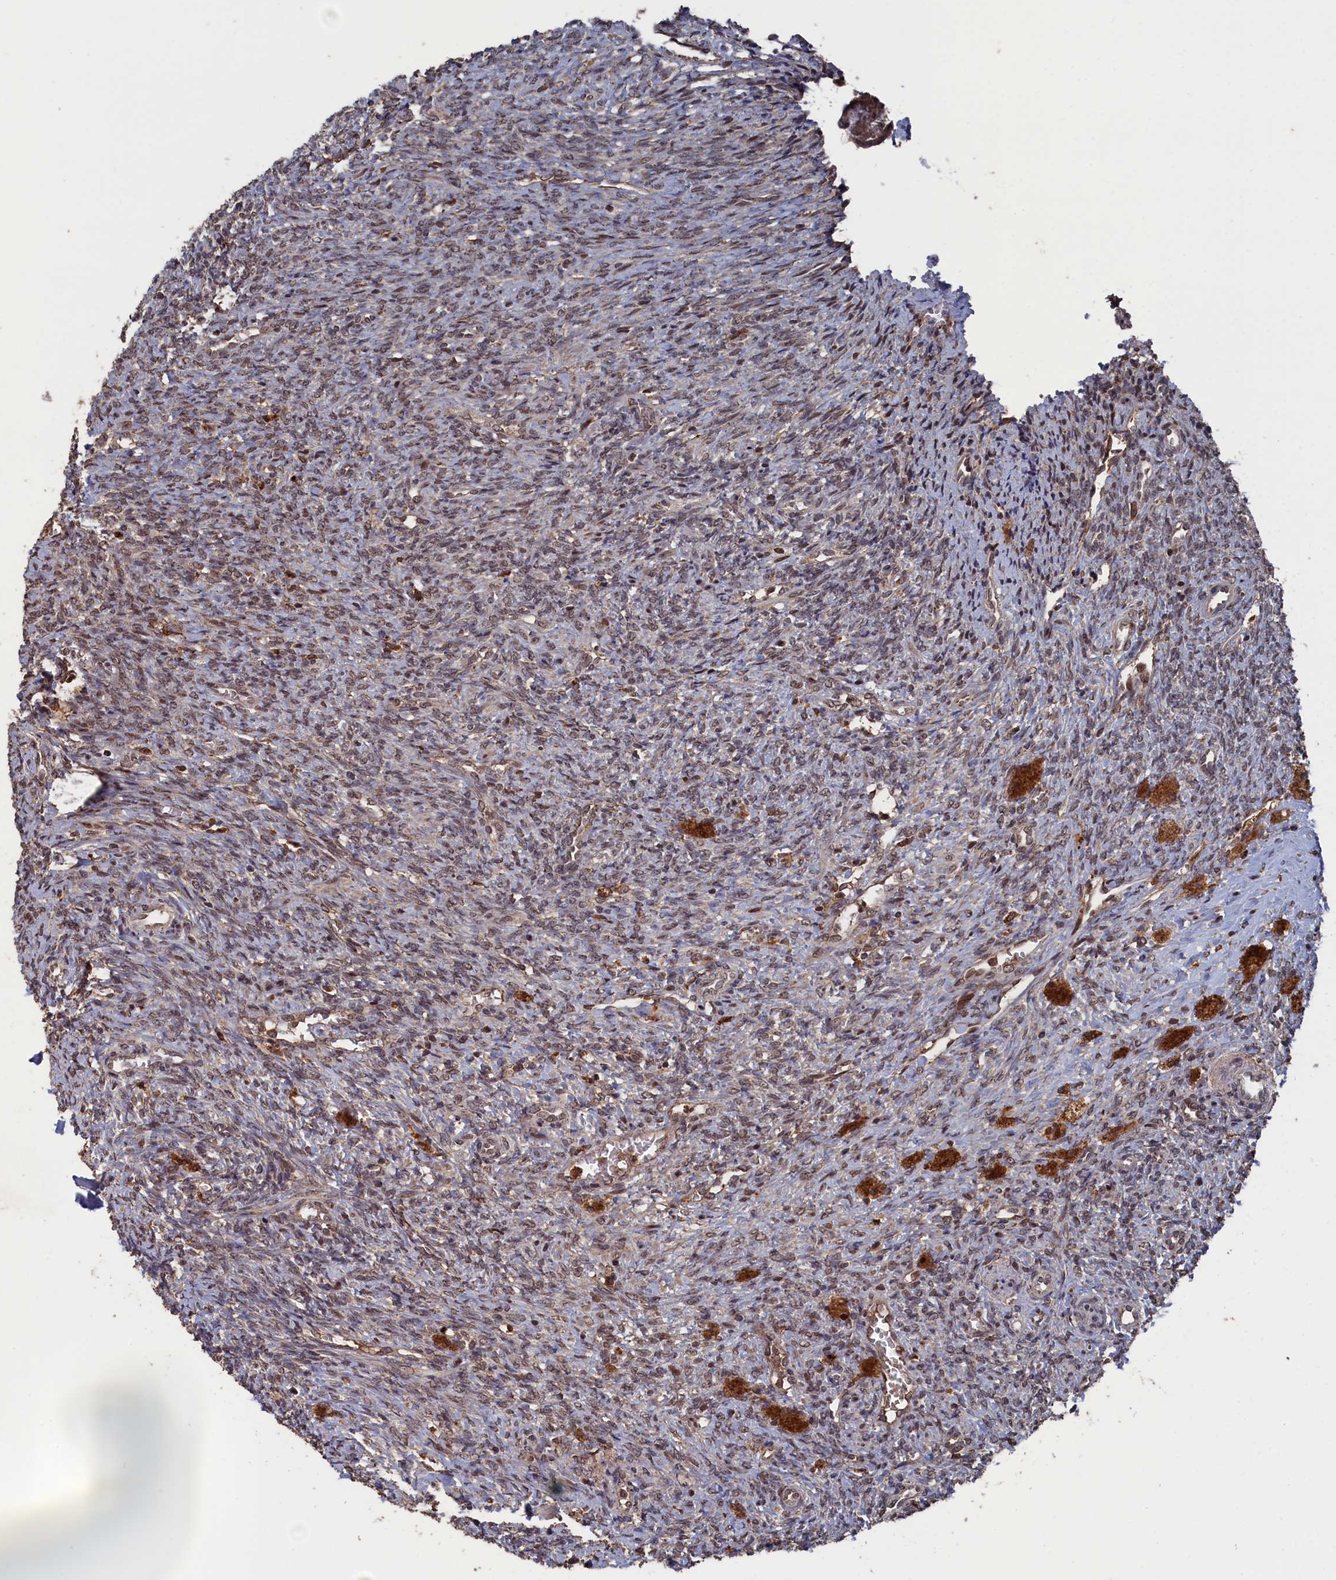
{"staining": {"intensity": "weak", "quantity": "25%-75%", "location": "nuclear"}, "tissue": "ovary", "cell_type": "Ovarian stroma cells", "image_type": "normal", "snomed": [{"axis": "morphology", "description": "Normal tissue, NOS"}, {"axis": "topography", "description": "Ovary"}], "caption": "About 25%-75% of ovarian stroma cells in benign ovary reveal weak nuclear protein positivity as visualized by brown immunohistochemical staining.", "gene": "CEACAM21", "patient": {"sex": "female", "age": 41}}